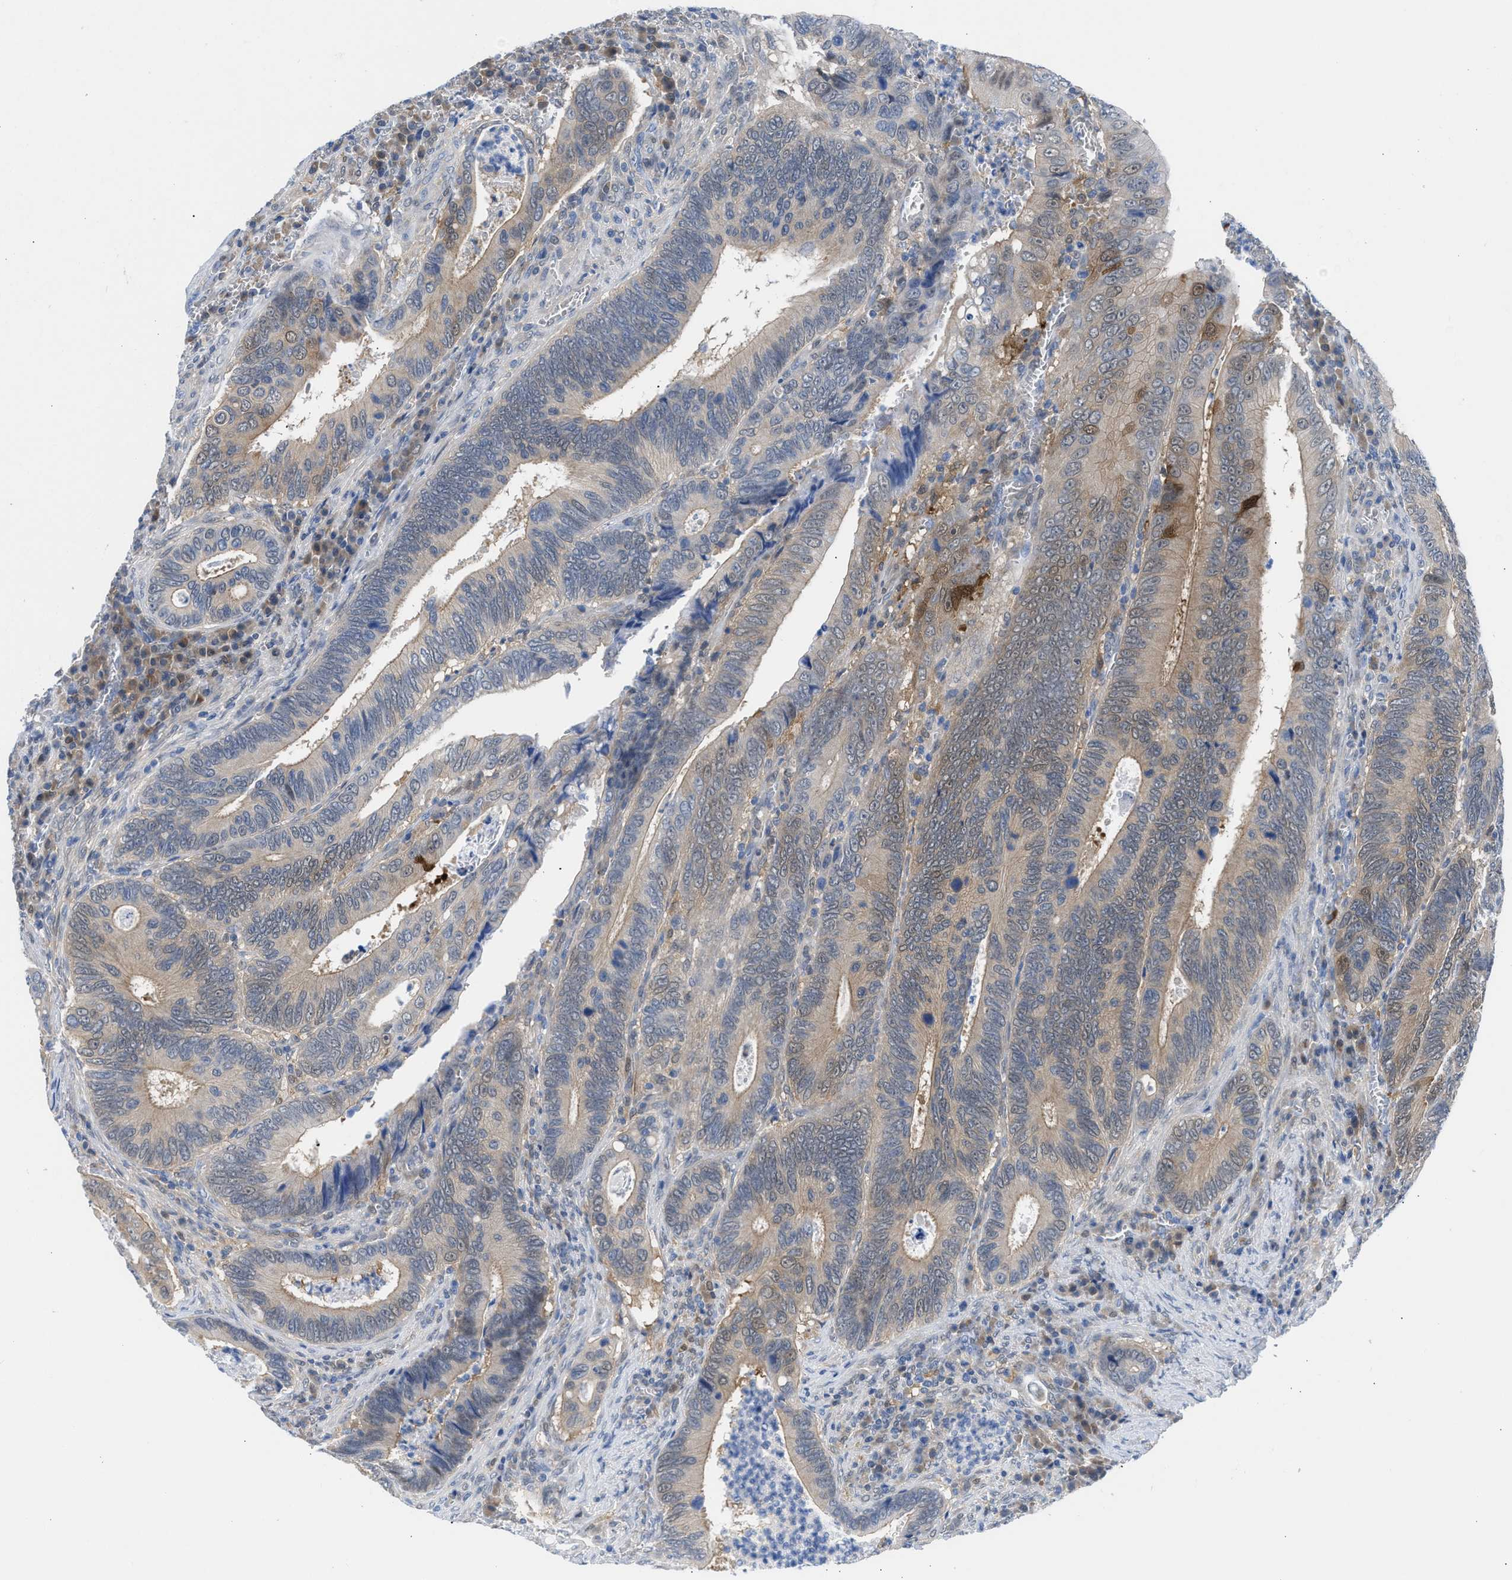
{"staining": {"intensity": "moderate", "quantity": "<25%", "location": "cytoplasmic/membranous,nuclear"}, "tissue": "colorectal cancer", "cell_type": "Tumor cells", "image_type": "cancer", "snomed": [{"axis": "morphology", "description": "Inflammation, NOS"}, {"axis": "morphology", "description": "Adenocarcinoma, NOS"}, {"axis": "topography", "description": "Colon"}], "caption": "Protein expression analysis of colorectal cancer exhibits moderate cytoplasmic/membranous and nuclear staining in about <25% of tumor cells.", "gene": "CBR1", "patient": {"sex": "male", "age": 72}}